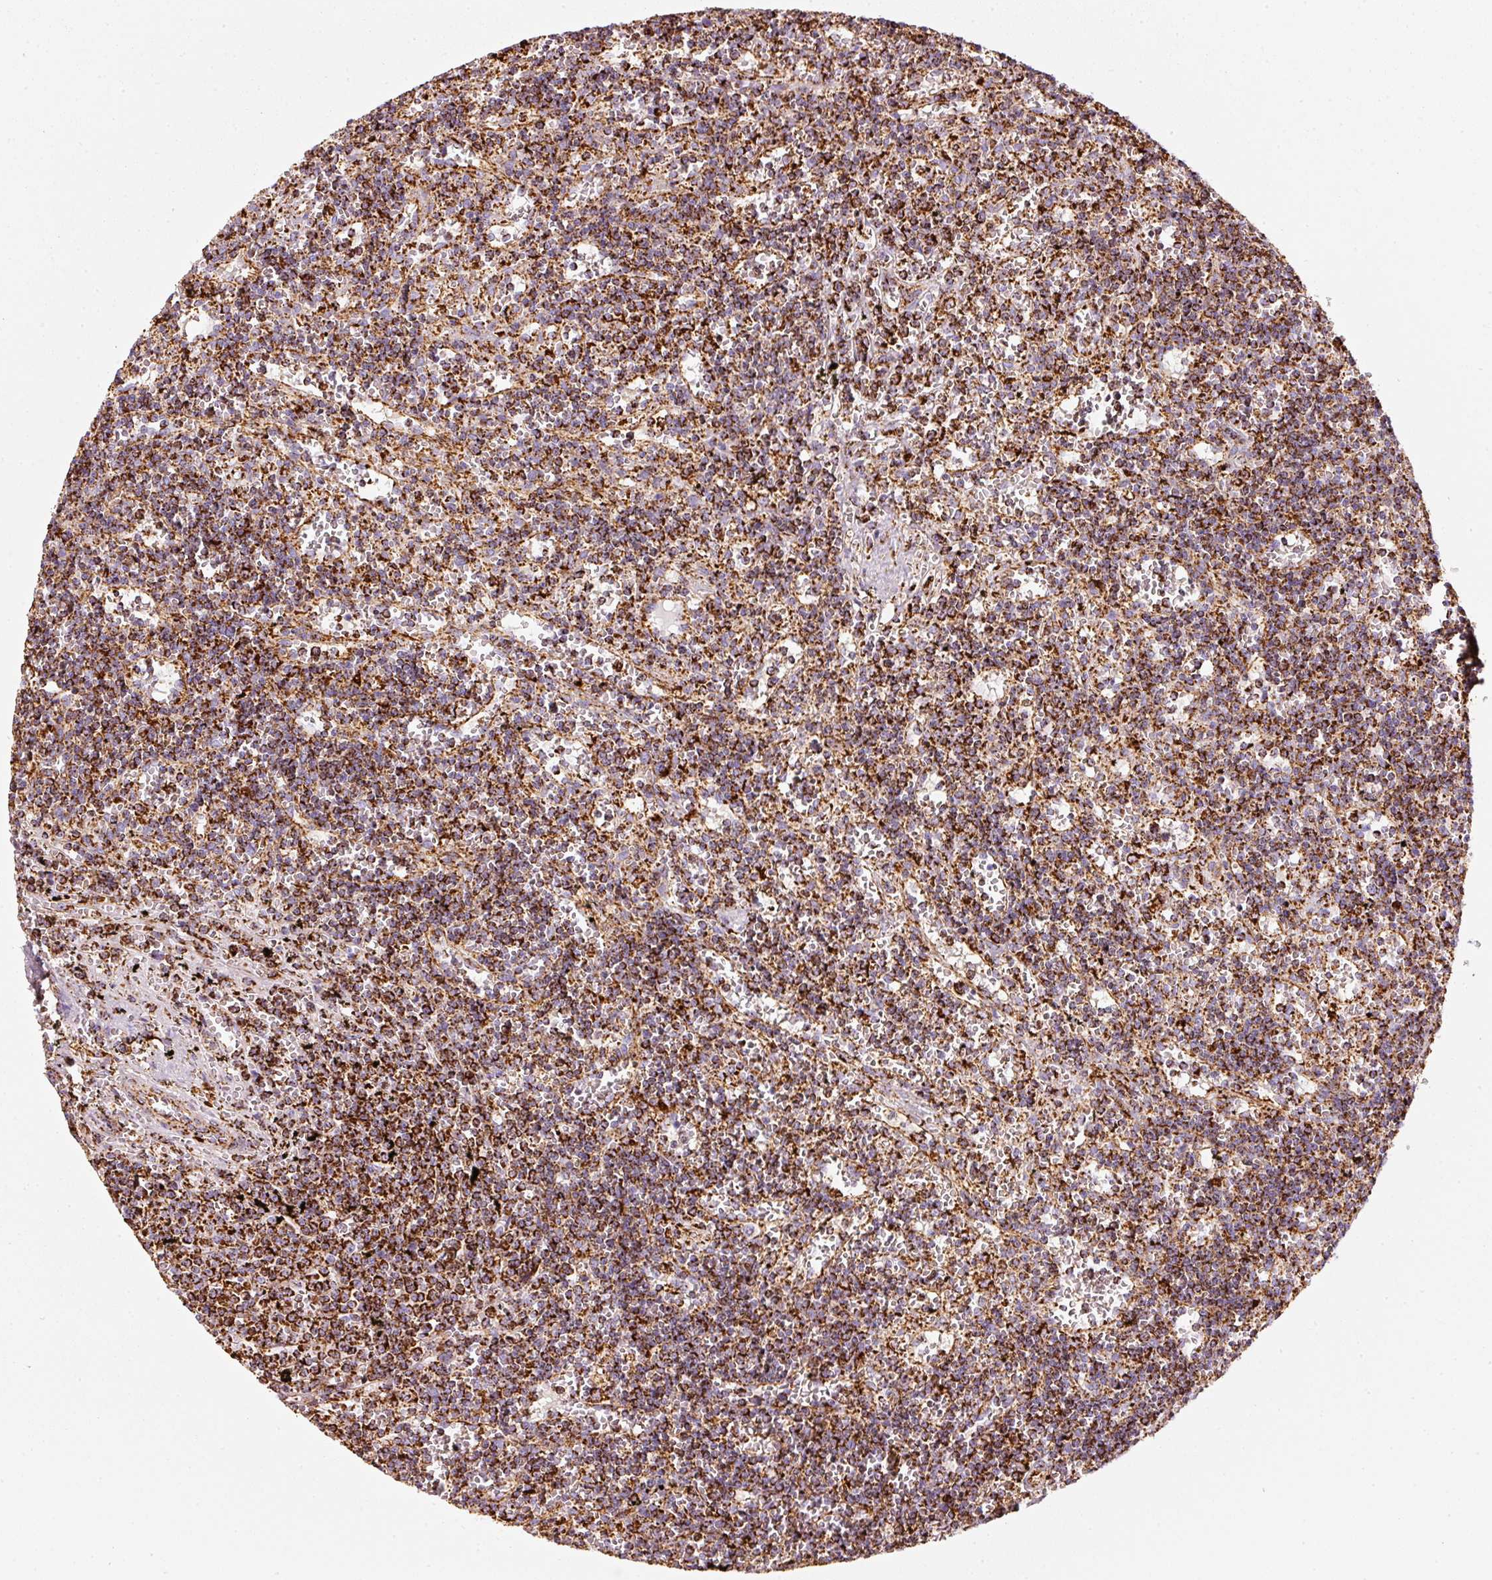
{"staining": {"intensity": "strong", "quantity": ">75%", "location": "cytoplasmic/membranous"}, "tissue": "lymphoma", "cell_type": "Tumor cells", "image_type": "cancer", "snomed": [{"axis": "morphology", "description": "Malignant lymphoma, non-Hodgkin's type, Low grade"}, {"axis": "topography", "description": "Spleen"}], "caption": "Lymphoma stained with a protein marker demonstrates strong staining in tumor cells.", "gene": "MT-CO2", "patient": {"sex": "male", "age": 60}}